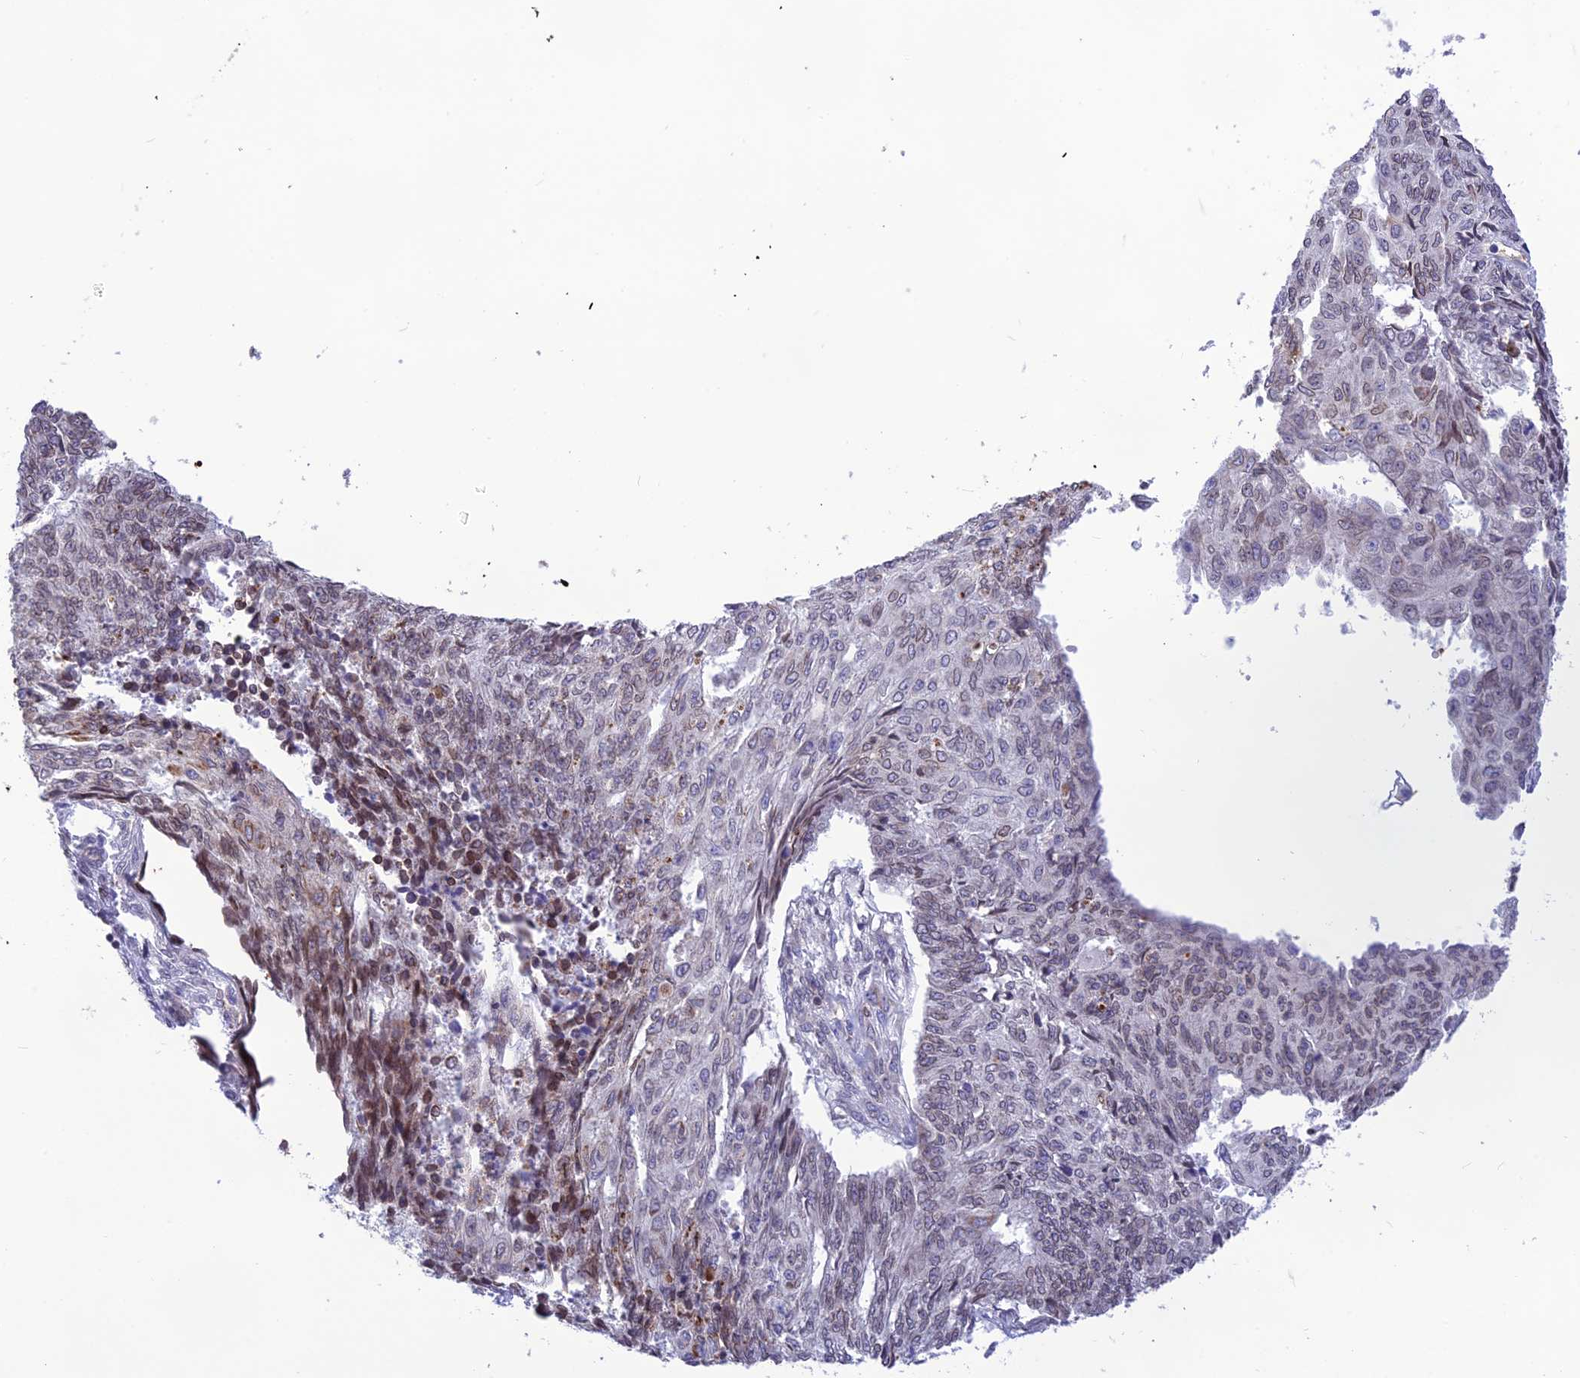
{"staining": {"intensity": "weak", "quantity": "<25%", "location": "cytoplasmic/membranous,nuclear"}, "tissue": "endometrial cancer", "cell_type": "Tumor cells", "image_type": "cancer", "snomed": [{"axis": "morphology", "description": "Adenocarcinoma, NOS"}, {"axis": "topography", "description": "Endometrium"}], "caption": "The IHC photomicrograph has no significant staining in tumor cells of endometrial cancer (adenocarcinoma) tissue. (DAB (3,3'-diaminobenzidine) immunohistochemistry (IHC) visualized using brightfield microscopy, high magnification).", "gene": "PKHD1L1", "patient": {"sex": "female", "age": 32}}